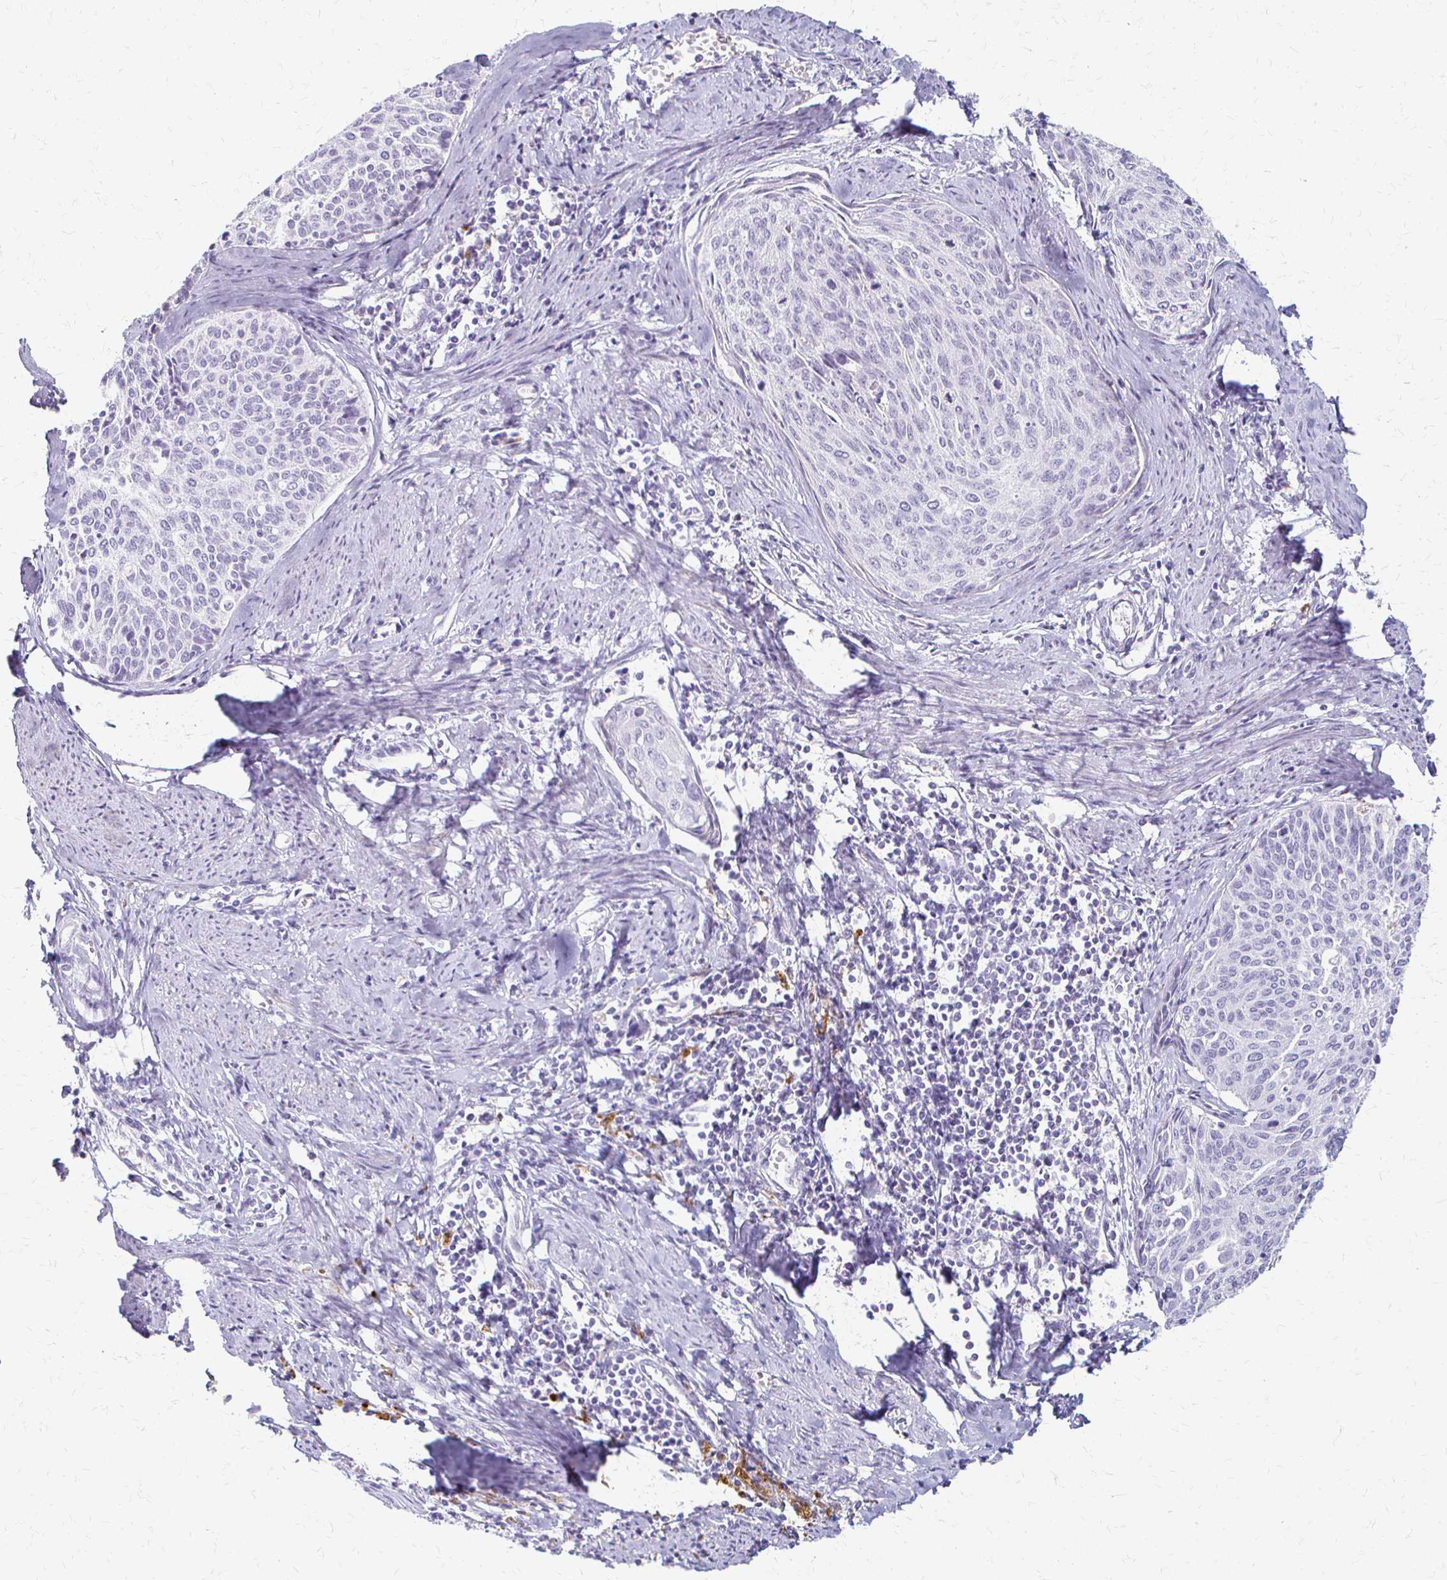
{"staining": {"intensity": "negative", "quantity": "none", "location": "none"}, "tissue": "cervical cancer", "cell_type": "Tumor cells", "image_type": "cancer", "snomed": [{"axis": "morphology", "description": "Squamous cell carcinoma, NOS"}, {"axis": "topography", "description": "Cervix"}], "caption": "Tumor cells show no significant positivity in cervical squamous cell carcinoma.", "gene": "ACP5", "patient": {"sex": "female", "age": 55}}